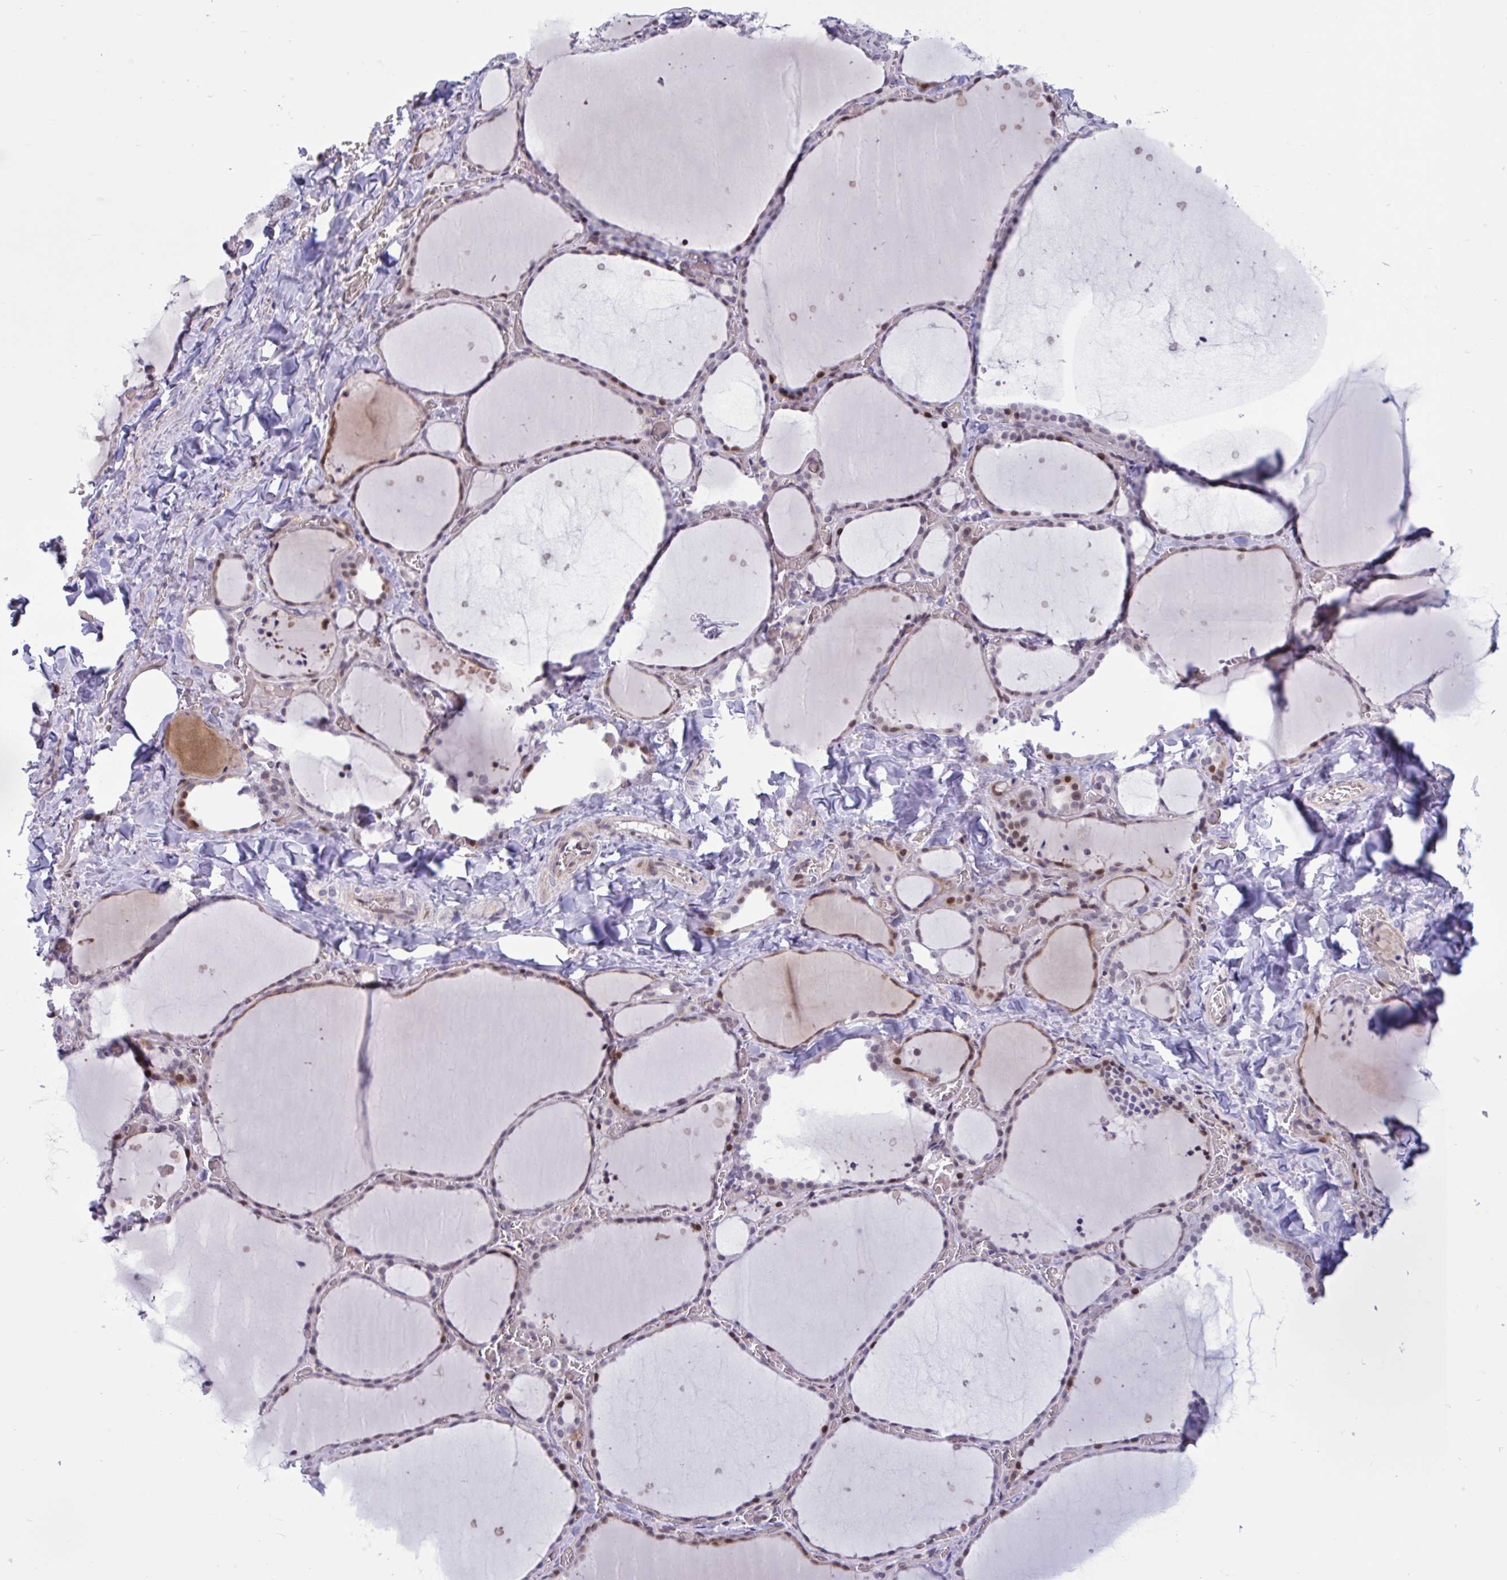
{"staining": {"intensity": "moderate", "quantity": "25%-75%", "location": "cytoplasmic/membranous,nuclear"}, "tissue": "thyroid gland", "cell_type": "Glandular cells", "image_type": "normal", "snomed": [{"axis": "morphology", "description": "Normal tissue, NOS"}, {"axis": "topography", "description": "Thyroid gland"}], "caption": "Immunohistochemical staining of benign thyroid gland shows moderate cytoplasmic/membranous,nuclear protein positivity in about 25%-75% of glandular cells.", "gene": "RBL1", "patient": {"sex": "female", "age": 36}}